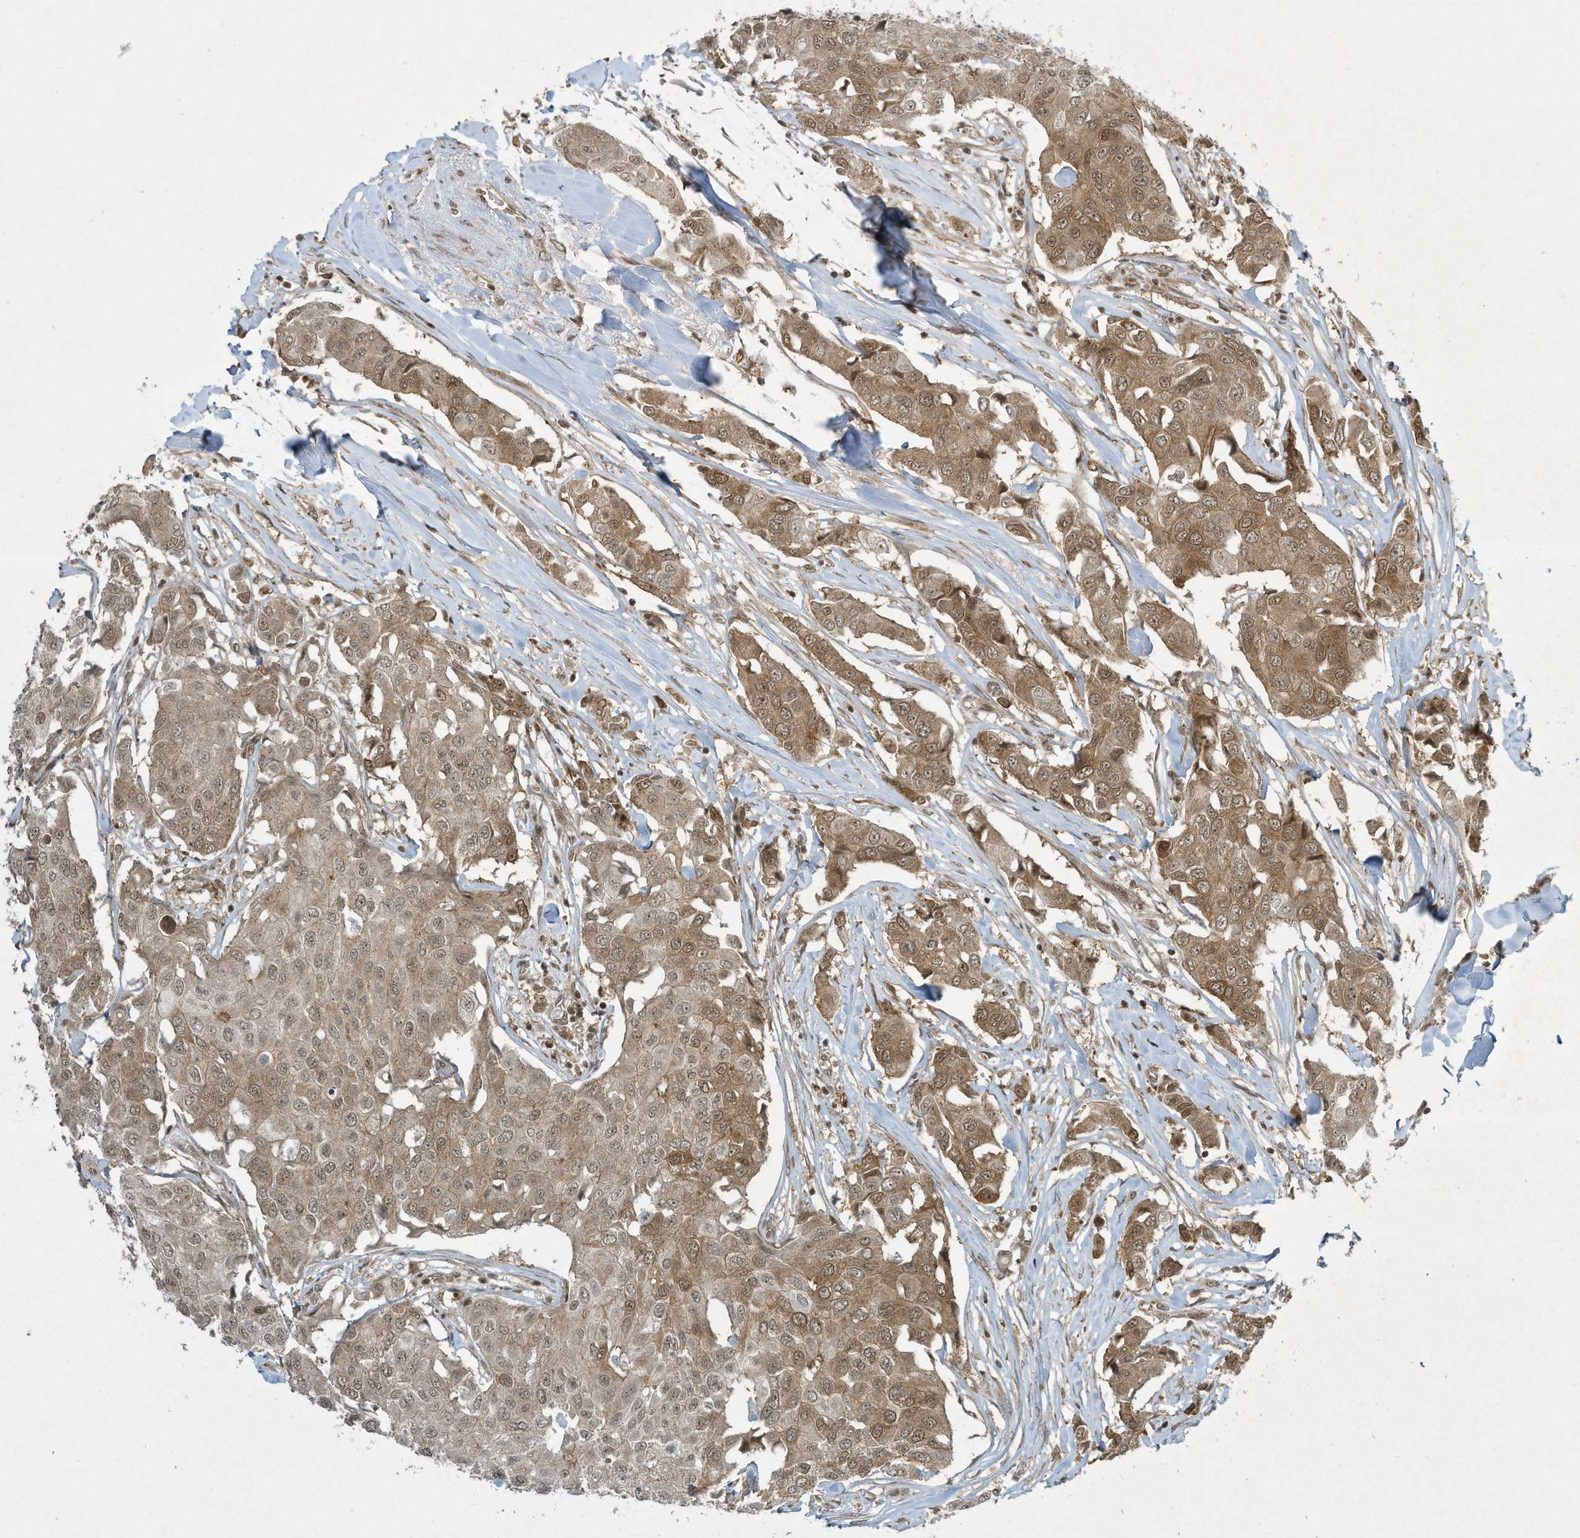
{"staining": {"intensity": "moderate", "quantity": "25%-75%", "location": "cytoplasmic/membranous,nuclear"}, "tissue": "breast cancer", "cell_type": "Tumor cells", "image_type": "cancer", "snomed": [{"axis": "morphology", "description": "Duct carcinoma"}, {"axis": "topography", "description": "Breast"}], "caption": "A high-resolution micrograph shows IHC staining of invasive ductal carcinoma (breast), which exhibits moderate cytoplasmic/membranous and nuclear staining in approximately 25%-75% of tumor cells.", "gene": "CERT1", "patient": {"sex": "female", "age": 80}}